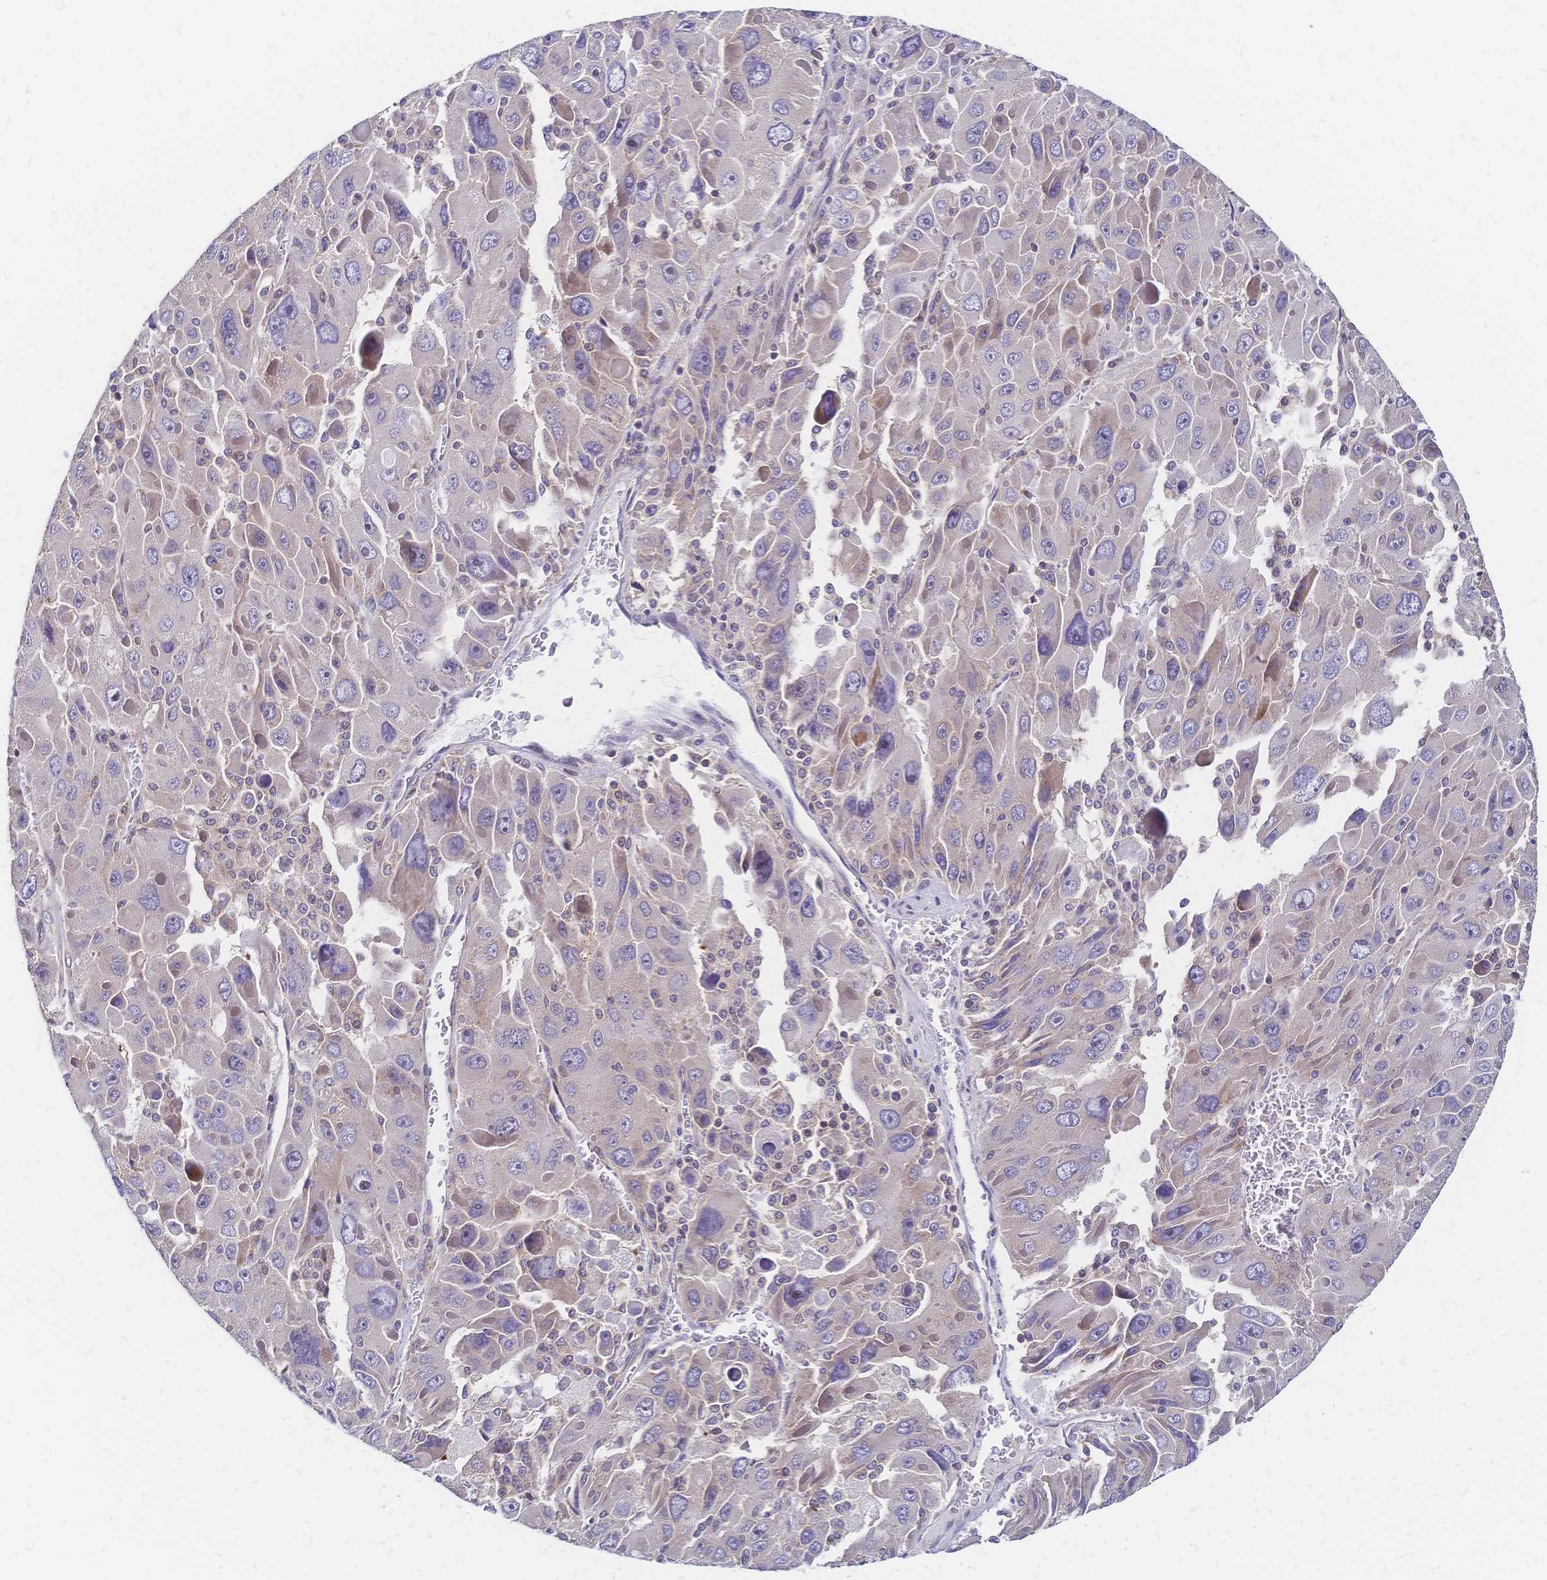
{"staining": {"intensity": "negative", "quantity": "none", "location": "none"}, "tissue": "liver cancer", "cell_type": "Tumor cells", "image_type": "cancer", "snomed": [{"axis": "morphology", "description": "Carcinoma, Hepatocellular, NOS"}, {"axis": "topography", "description": "Liver"}], "caption": "Liver cancer was stained to show a protein in brown. There is no significant positivity in tumor cells. Brightfield microscopy of IHC stained with DAB (brown) and hematoxylin (blue), captured at high magnification.", "gene": "CBX7", "patient": {"sex": "female", "age": 41}}